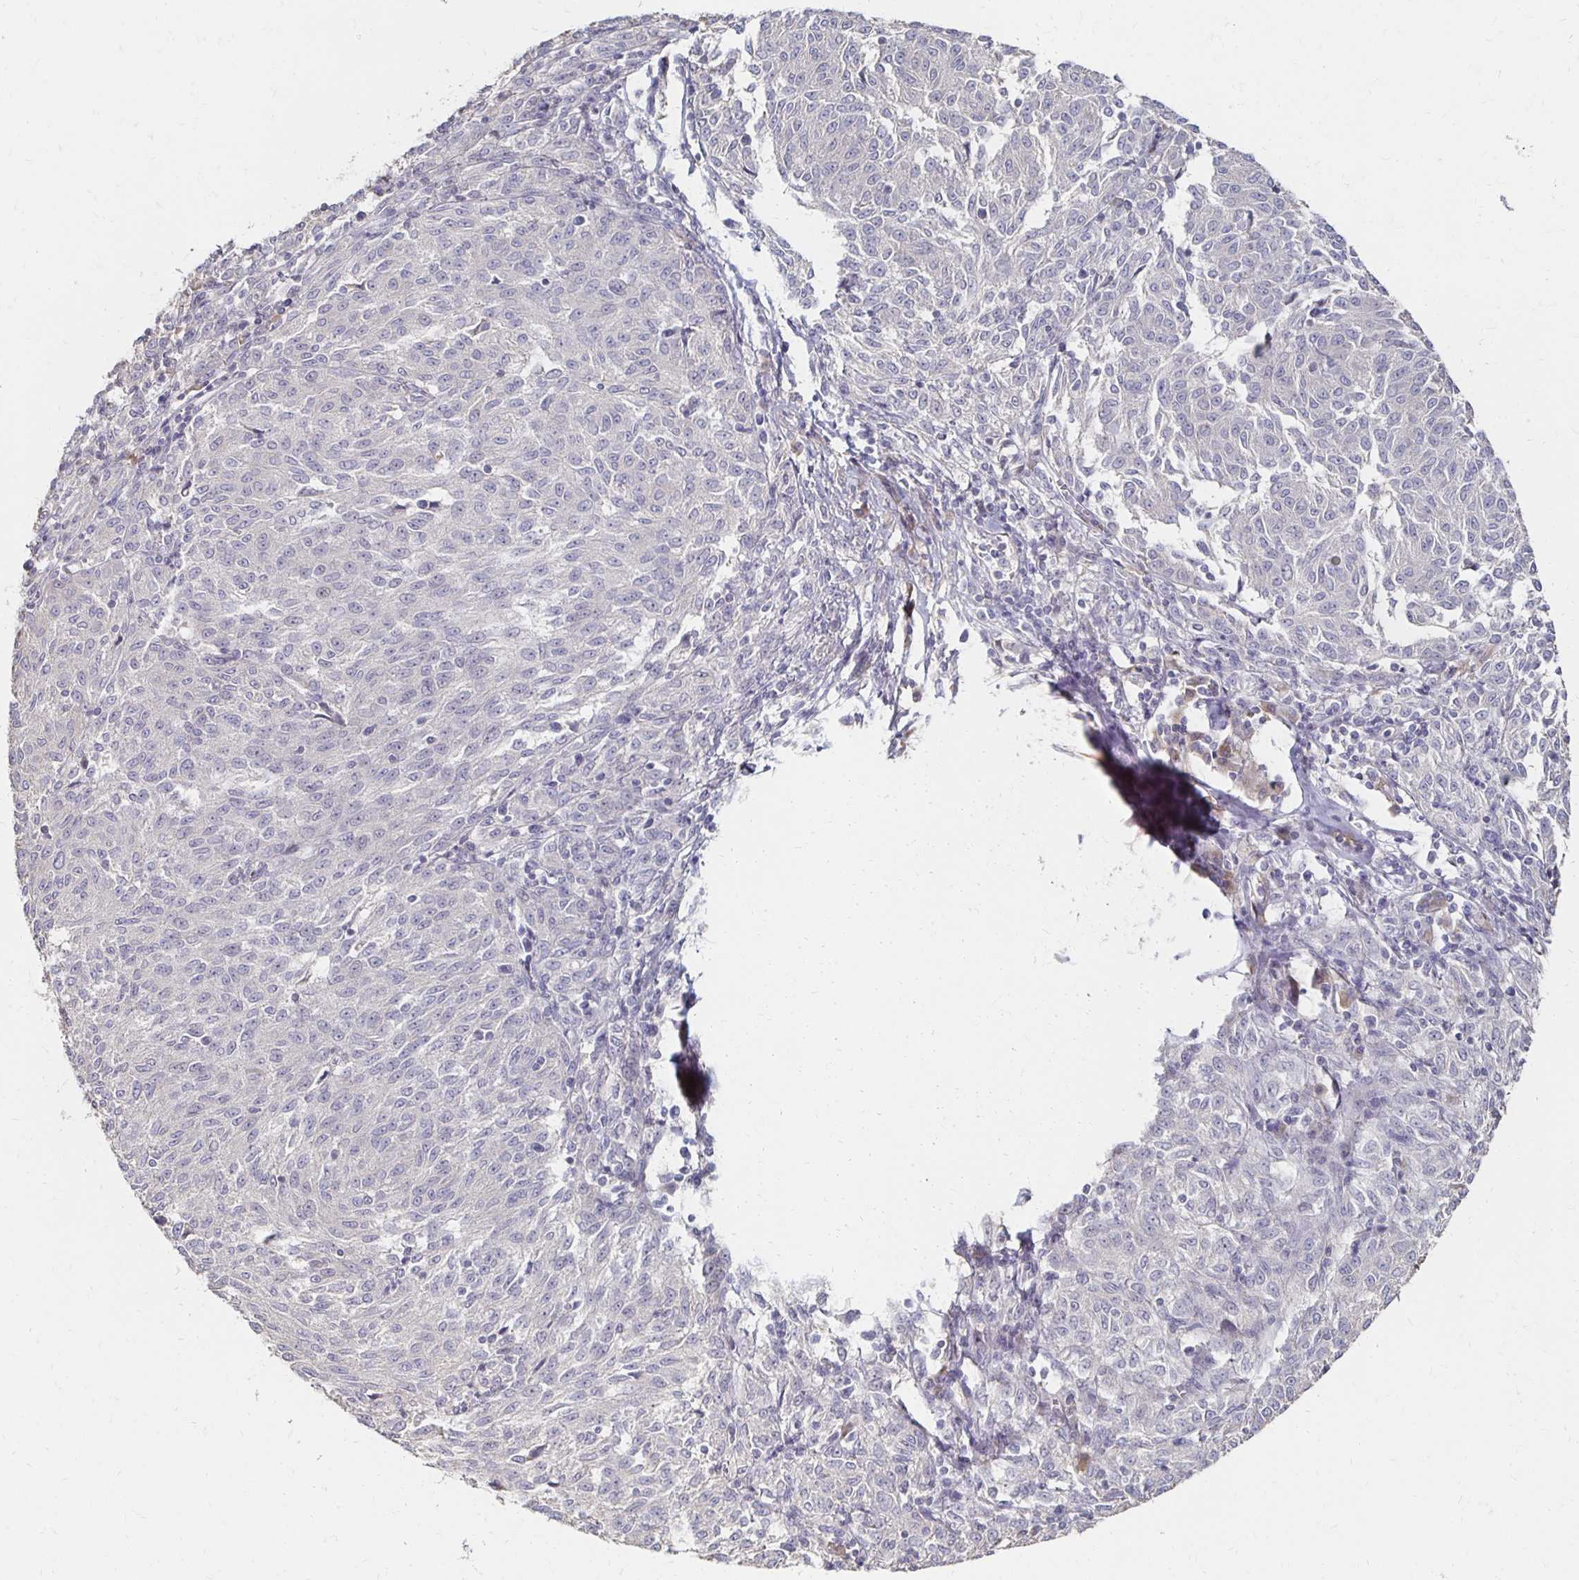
{"staining": {"intensity": "negative", "quantity": "none", "location": "none"}, "tissue": "melanoma", "cell_type": "Tumor cells", "image_type": "cancer", "snomed": [{"axis": "morphology", "description": "Malignant melanoma, NOS"}, {"axis": "topography", "description": "Skin"}], "caption": "Melanoma was stained to show a protein in brown. There is no significant positivity in tumor cells.", "gene": "ZNF727", "patient": {"sex": "female", "age": 72}}